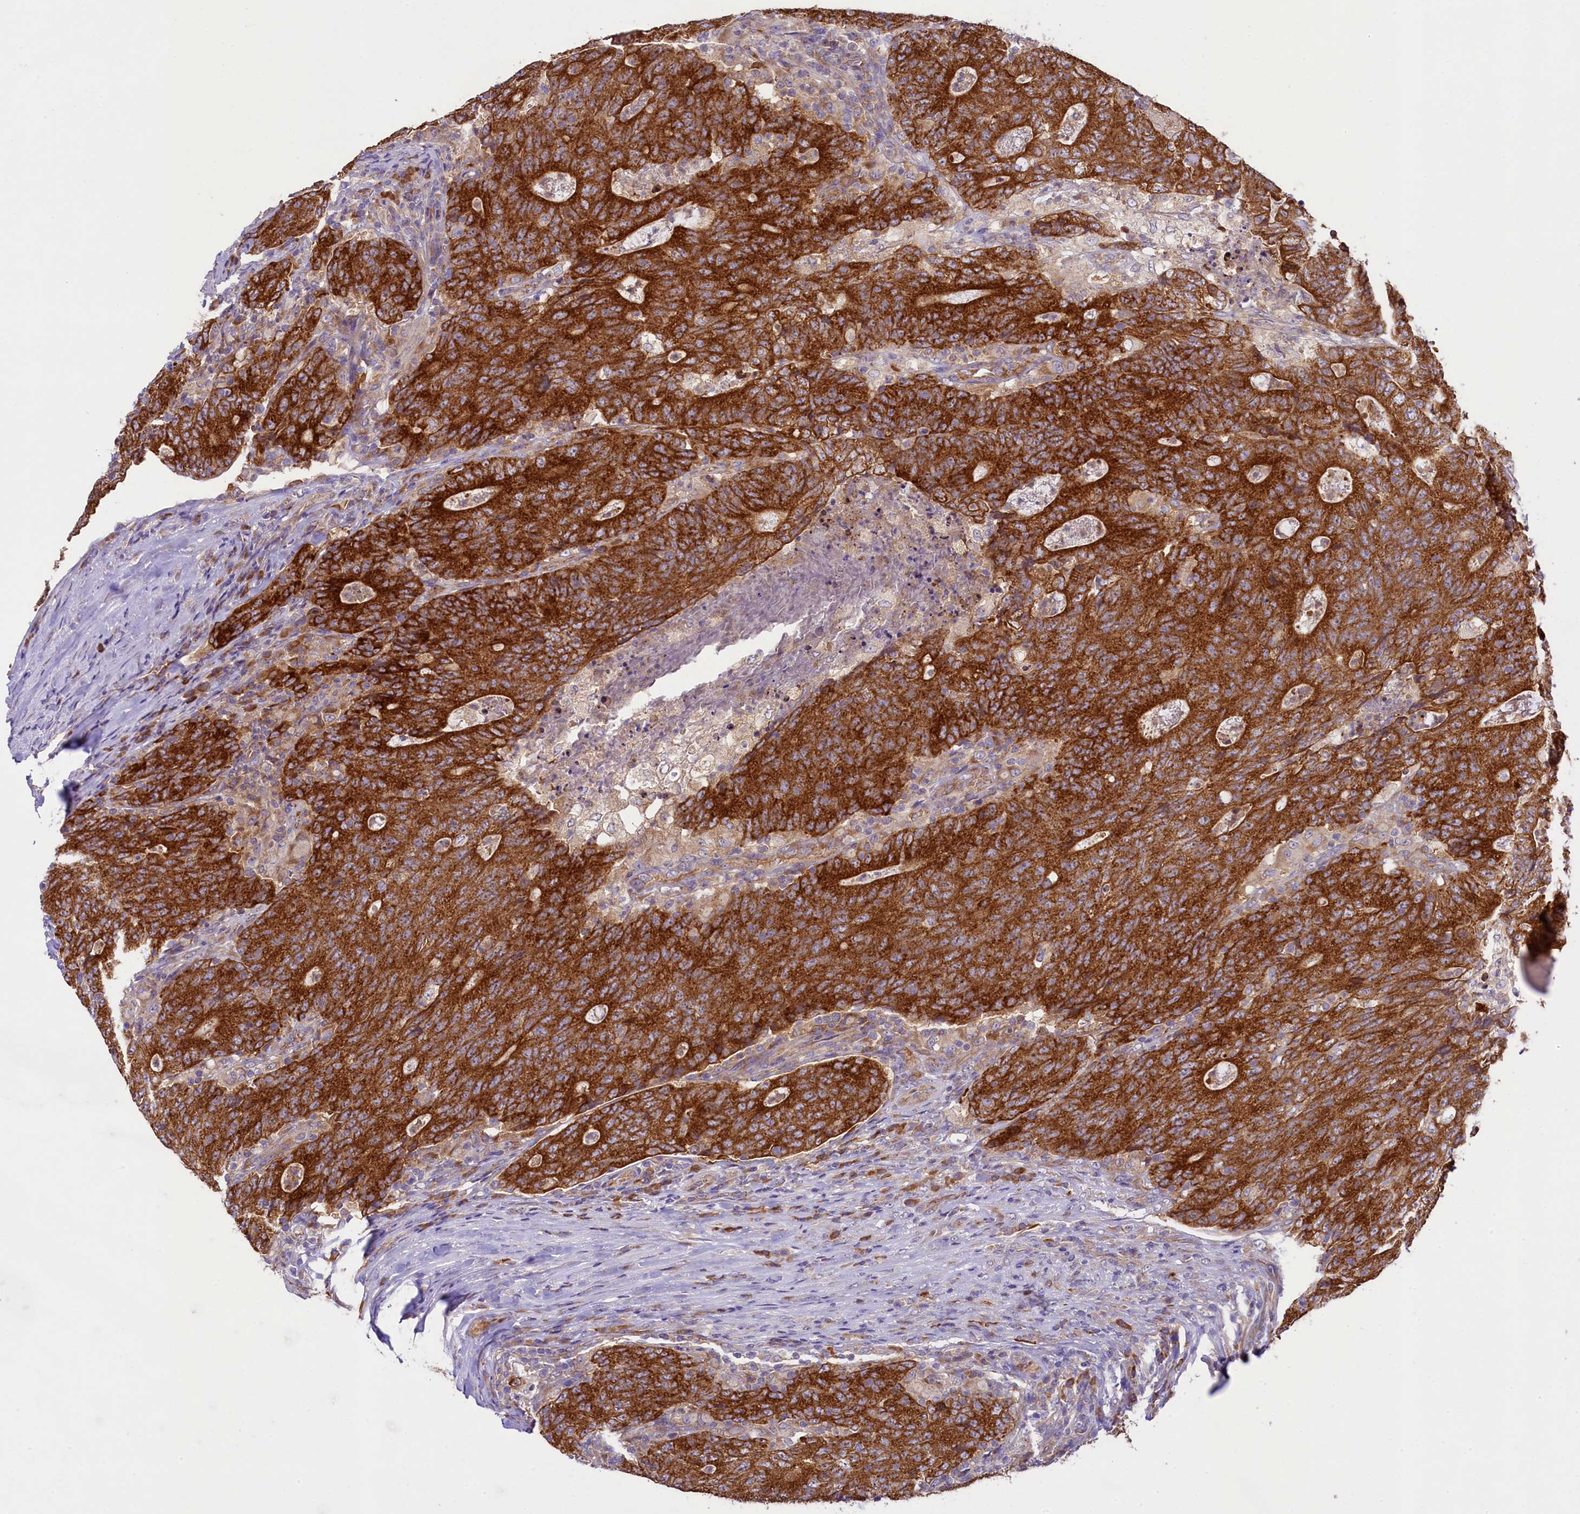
{"staining": {"intensity": "strong", "quantity": ">75%", "location": "cytoplasmic/membranous"}, "tissue": "colorectal cancer", "cell_type": "Tumor cells", "image_type": "cancer", "snomed": [{"axis": "morphology", "description": "Adenocarcinoma, NOS"}, {"axis": "topography", "description": "Colon"}], "caption": "Protein expression analysis of adenocarcinoma (colorectal) exhibits strong cytoplasmic/membranous positivity in about >75% of tumor cells. (DAB (3,3'-diaminobenzidine) = brown stain, brightfield microscopy at high magnification).", "gene": "LARP4", "patient": {"sex": "female", "age": 75}}